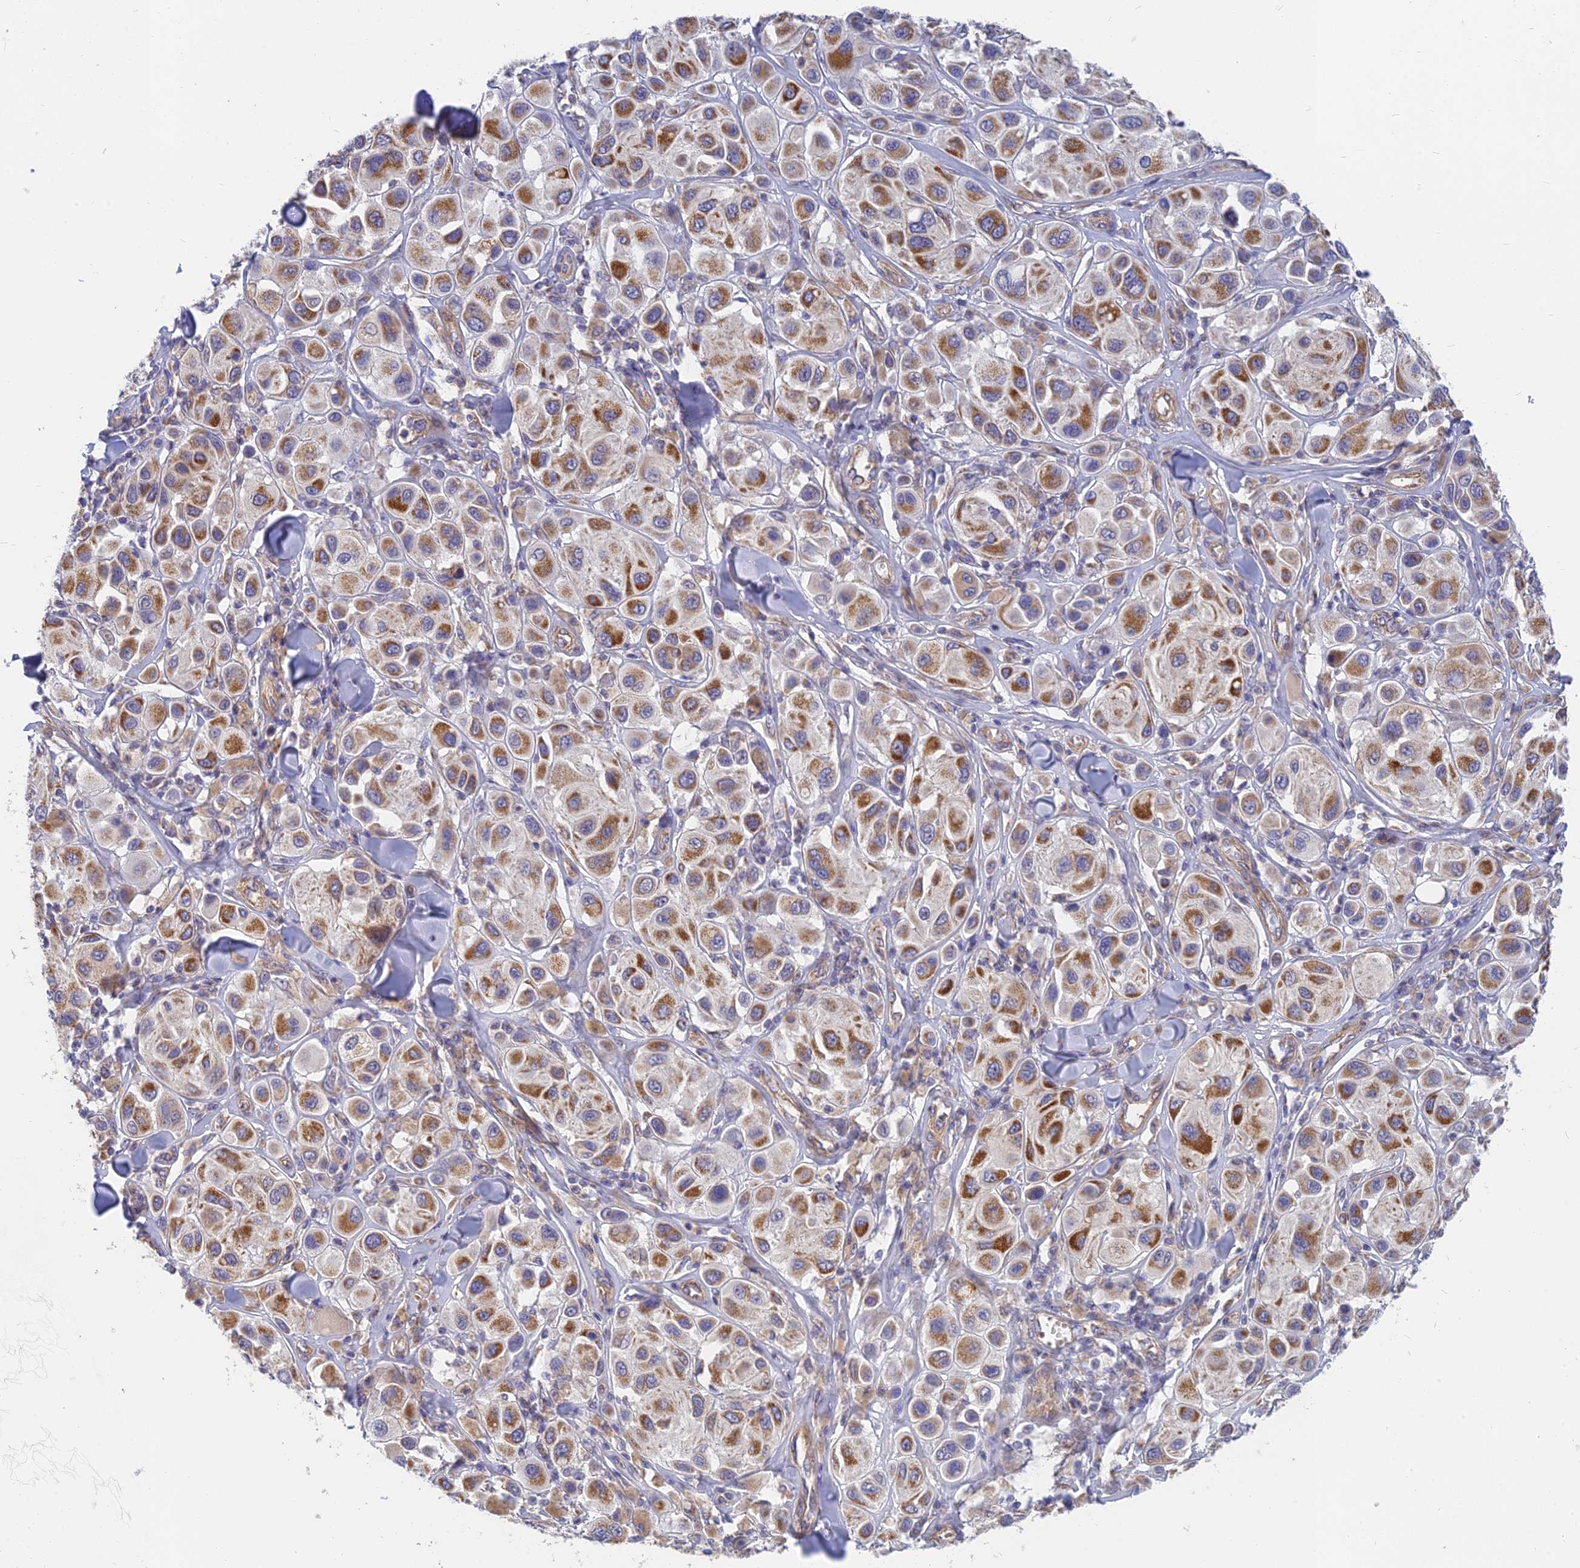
{"staining": {"intensity": "moderate", "quantity": ">75%", "location": "cytoplasmic/membranous"}, "tissue": "melanoma", "cell_type": "Tumor cells", "image_type": "cancer", "snomed": [{"axis": "morphology", "description": "Malignant melanoma, Metastatic site"}, {"axis": "topography", "description": "Skin"}], "caption": "Tumor cells reveal medium levels of moderate cytoplasmic/membranous expression in about >75% of cells in human melanoma. (brown staining indicates protein expression, while blue staining denotes nuclei).", "gene": "MRPL15", "patient": {"sex": "male", "age": 41}}